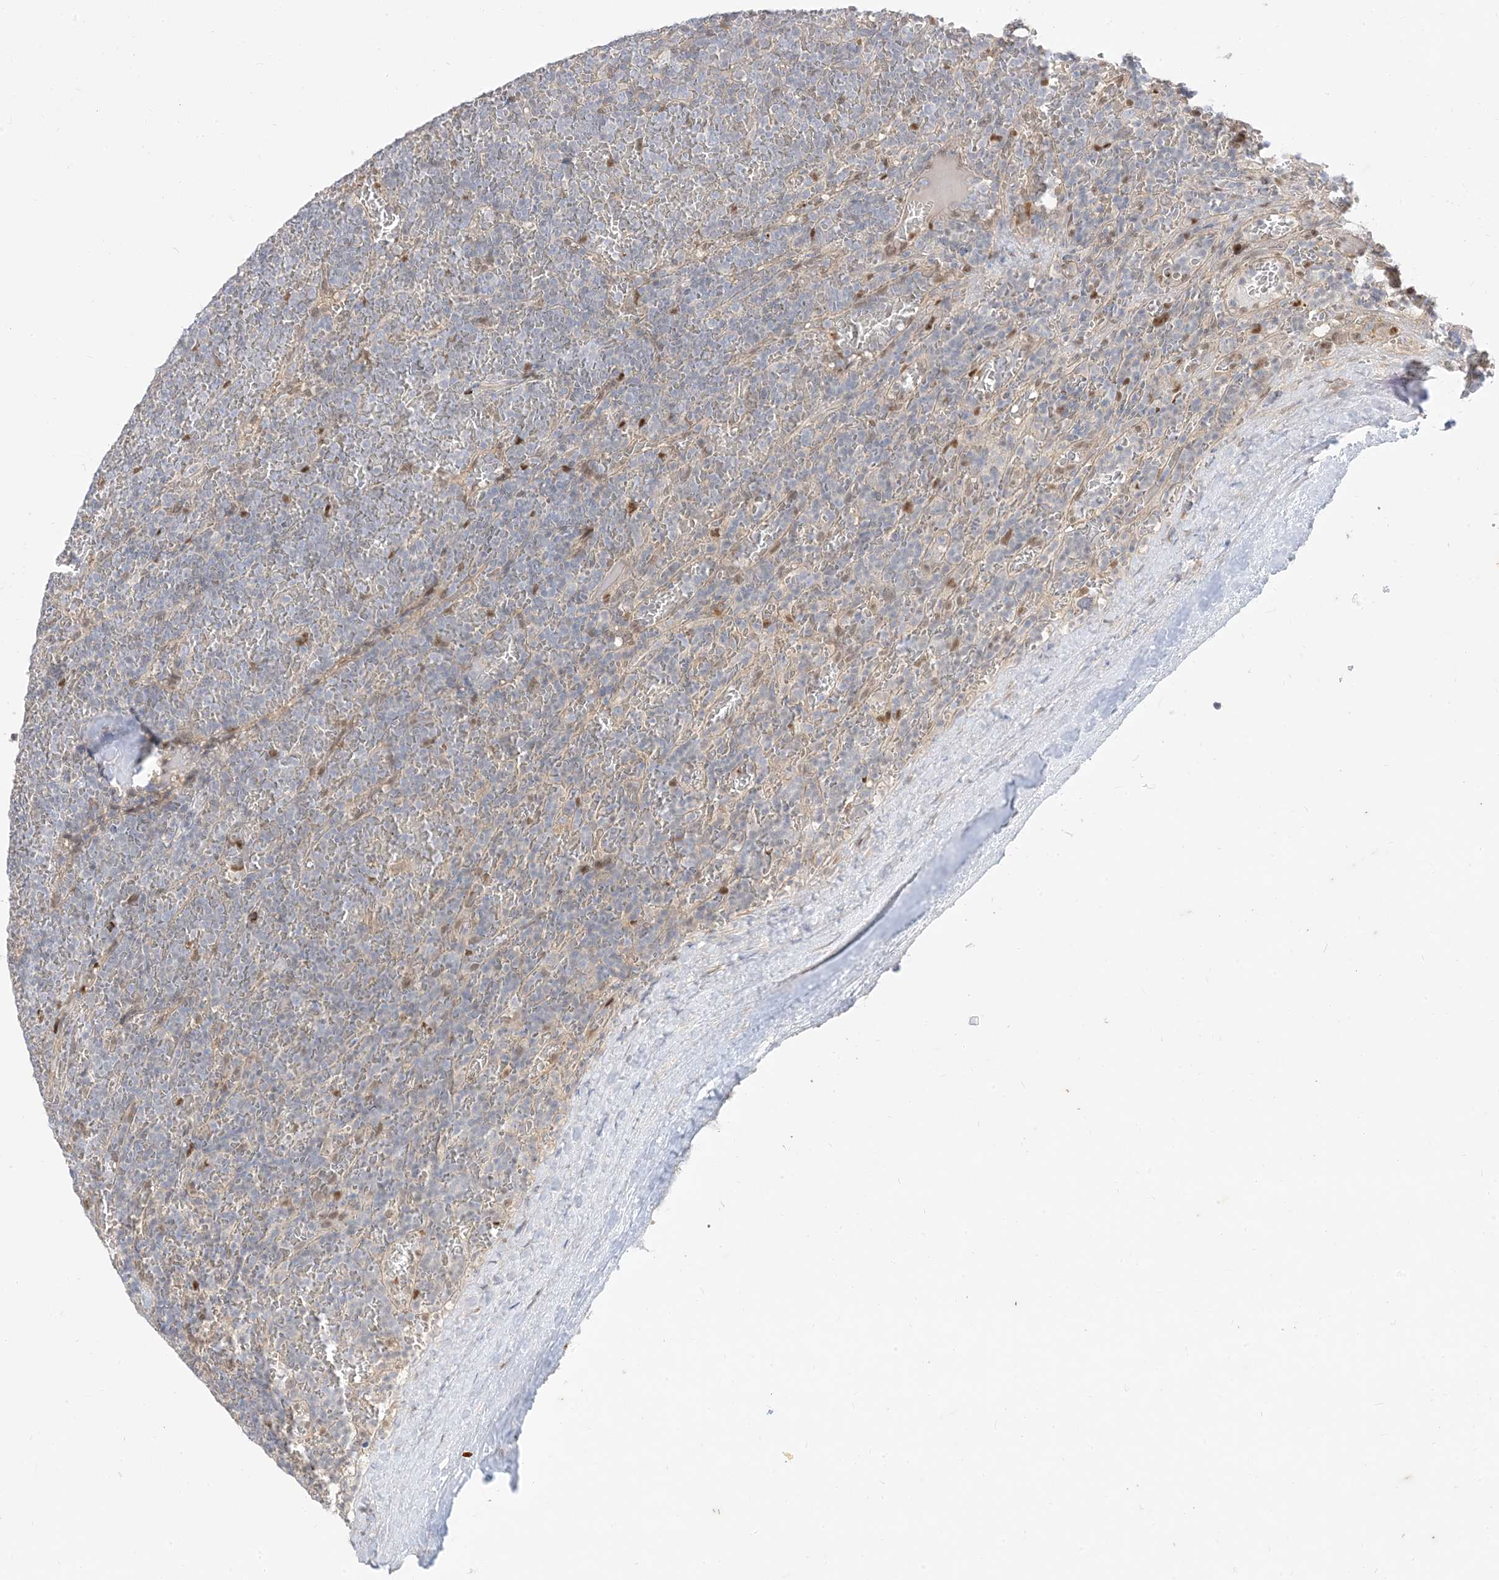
{"staining": {"intensity": "negative", "quantity": "none", "location": "none"}, "tissue": "lymphoma", "cell_type": "Tumor cells", "image_type": "cancer", "snomed": [{"axis": "morphology", "description": "Malignant lymphoma, non-Hodgkin's type, Low grade"}, {"axis": "topography", "description": "Spleen"}], "caption": "Tumor cells are negative for protein expression in human malignant lymphoma, non-Hodgkin's type (low-grade). (DAB (3,3'-diaminobenzidine) immunohistochemistry, high magnification).", "gene": "RIN1", "patient": {"sex": "female", "age": 19}}